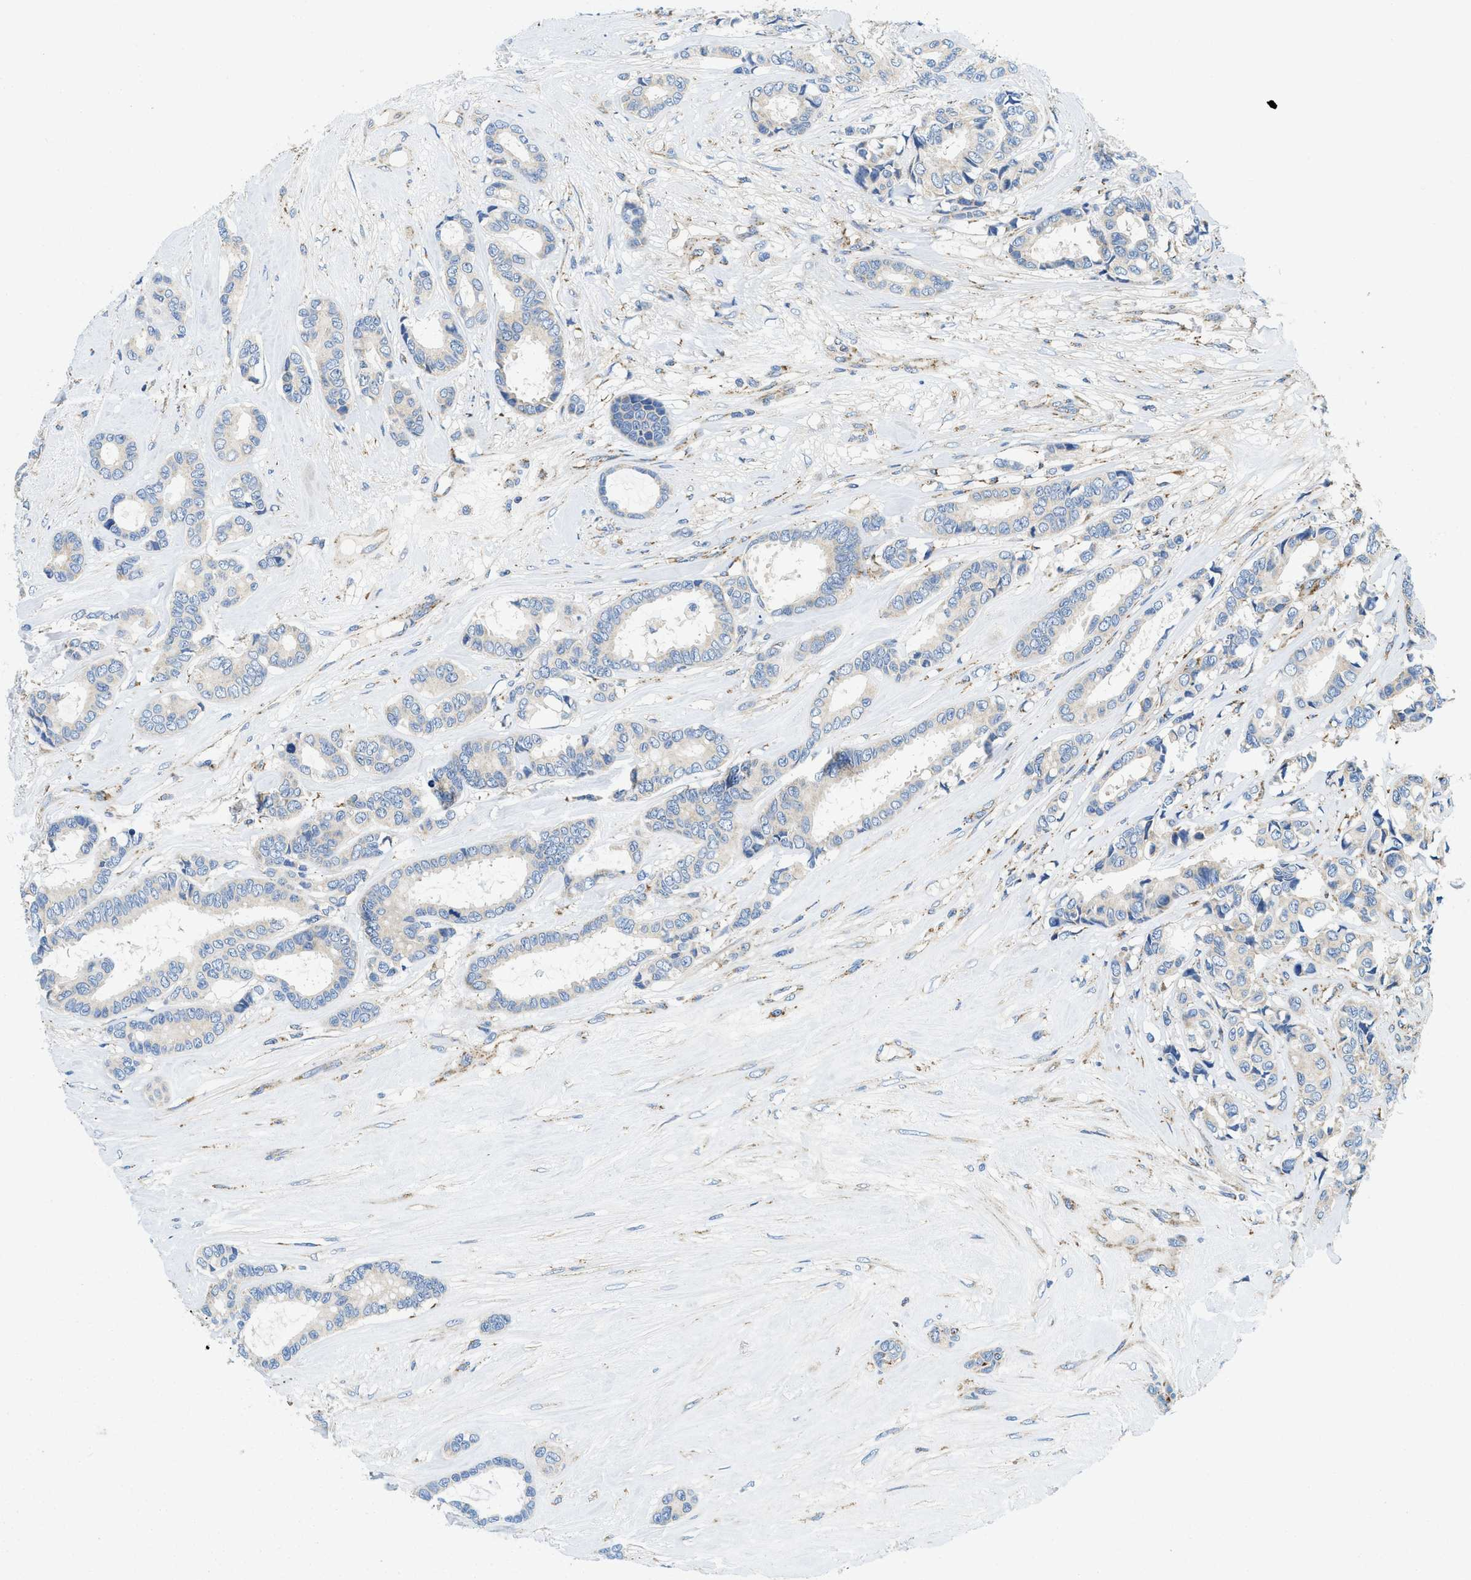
{"staining": {"intensity": "negative", "quantity": "none", "location": "none"}, "tissue": "breast cancer", "cell_type": "Tumor cells", "image_type": "cancer", "snomed": [{"axis": "morphology", "description": "Duct carcinoma"}, {"axis": "topography", "description": "Breast"}], "caption": "This is an immunohistochemistry micrograph of breast infiltrating ductal carcinoma. There is no staining in tumor cells.", "gene": "SAMD4B", "patient": {"sex": "female", "age": 87}}